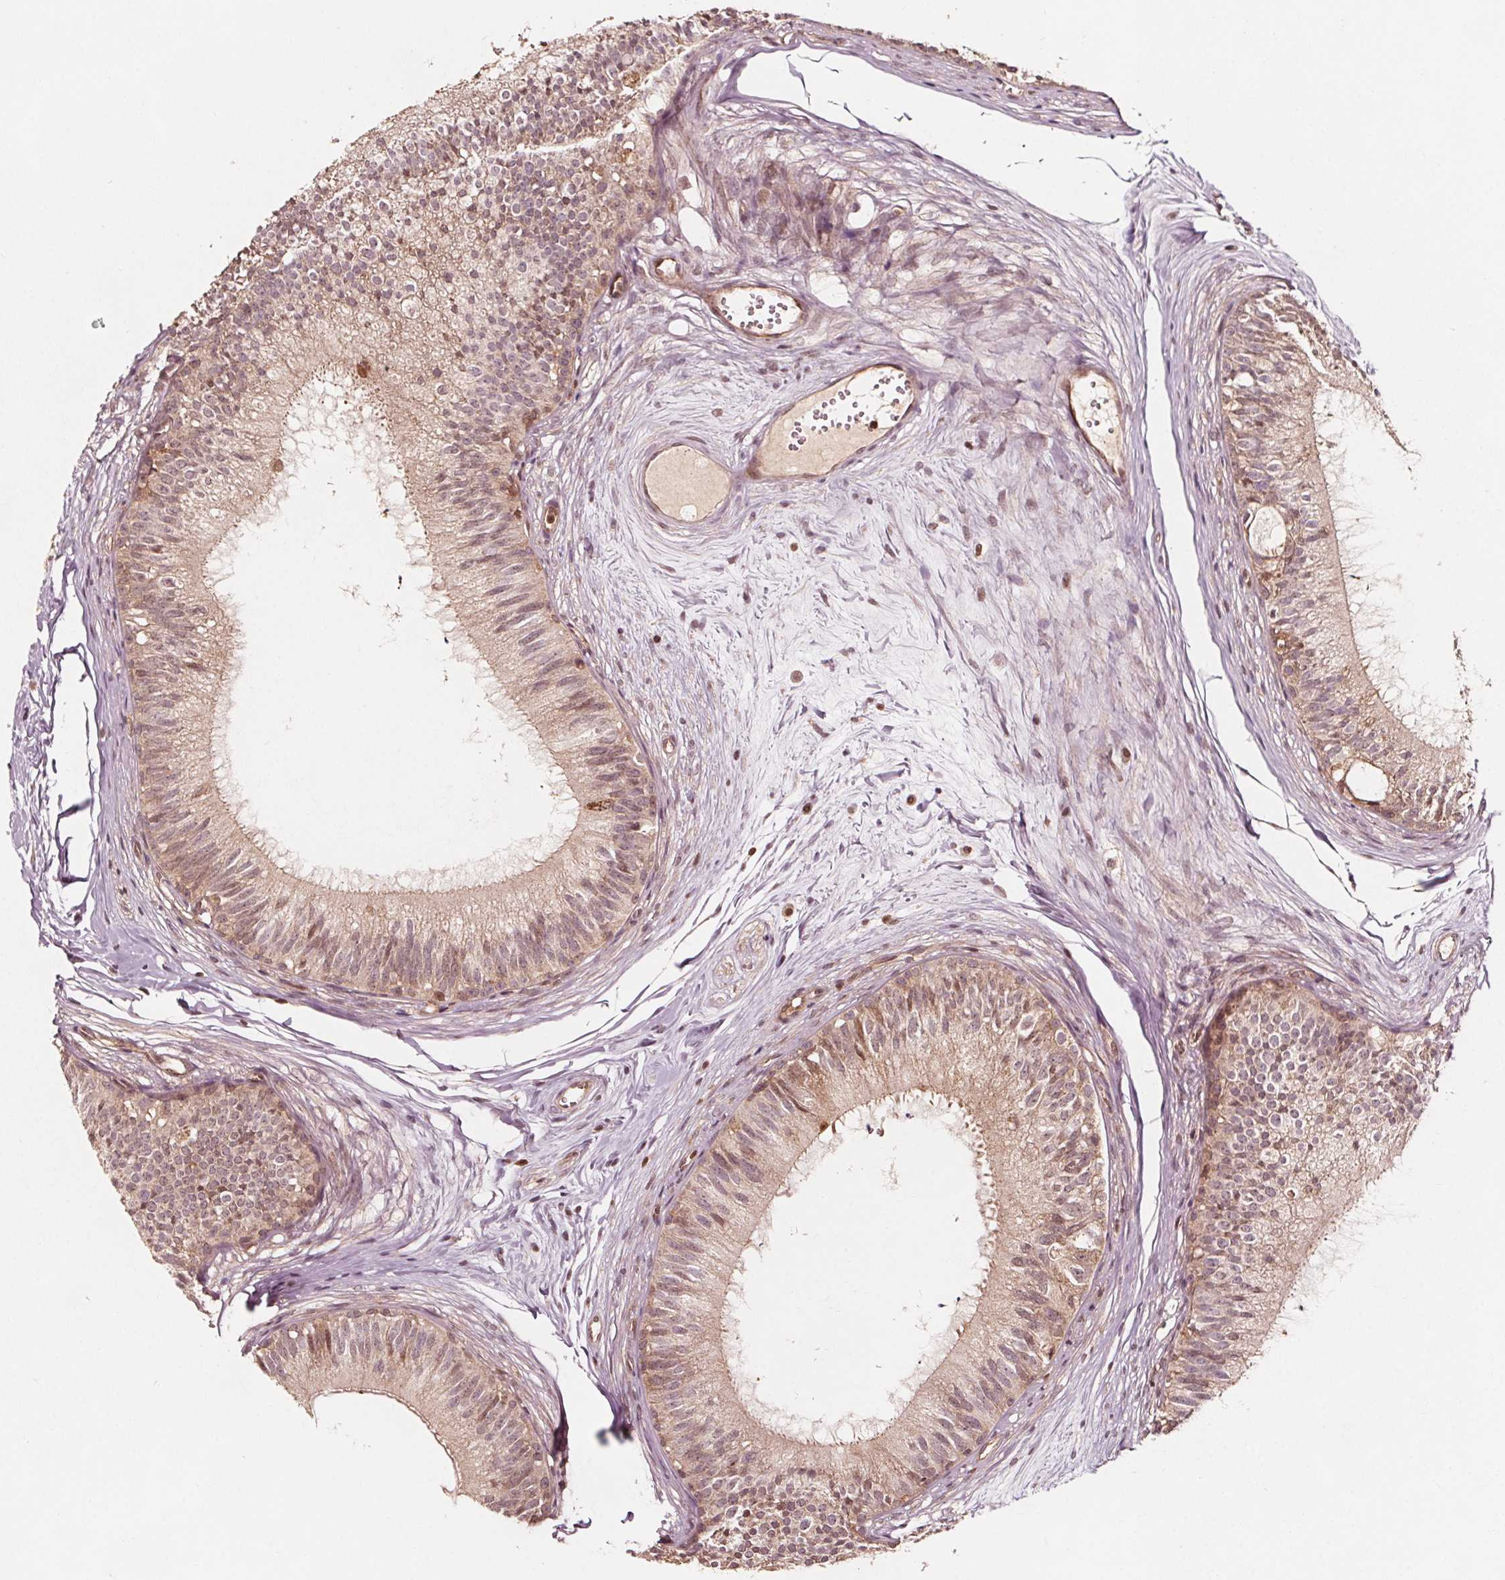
{"staining": {"intensity": "moderate", "quantity": "25%-75%", "location": "cytoplasmic/membranous,nuclear"}, "tissue": "epididymis", "cell_type": "Glandular cells", "image_type": "normal", "snomed": [{"axis": "morphology", "description": "Normal tissue, NOS"}, {"axis": "topography", "description": "Epididymis"}], "caption": "A high-resolution histopathology image shows immunohistochemistry staining of unremarkable epididymis, which displays moderate cytoplasmic/membranous,nuclear staining in about 25%-75% of glandular cells. Nuclei are stained in blue.", "gene": "AIP", "patient": {"sex": "male", "age": 29}}